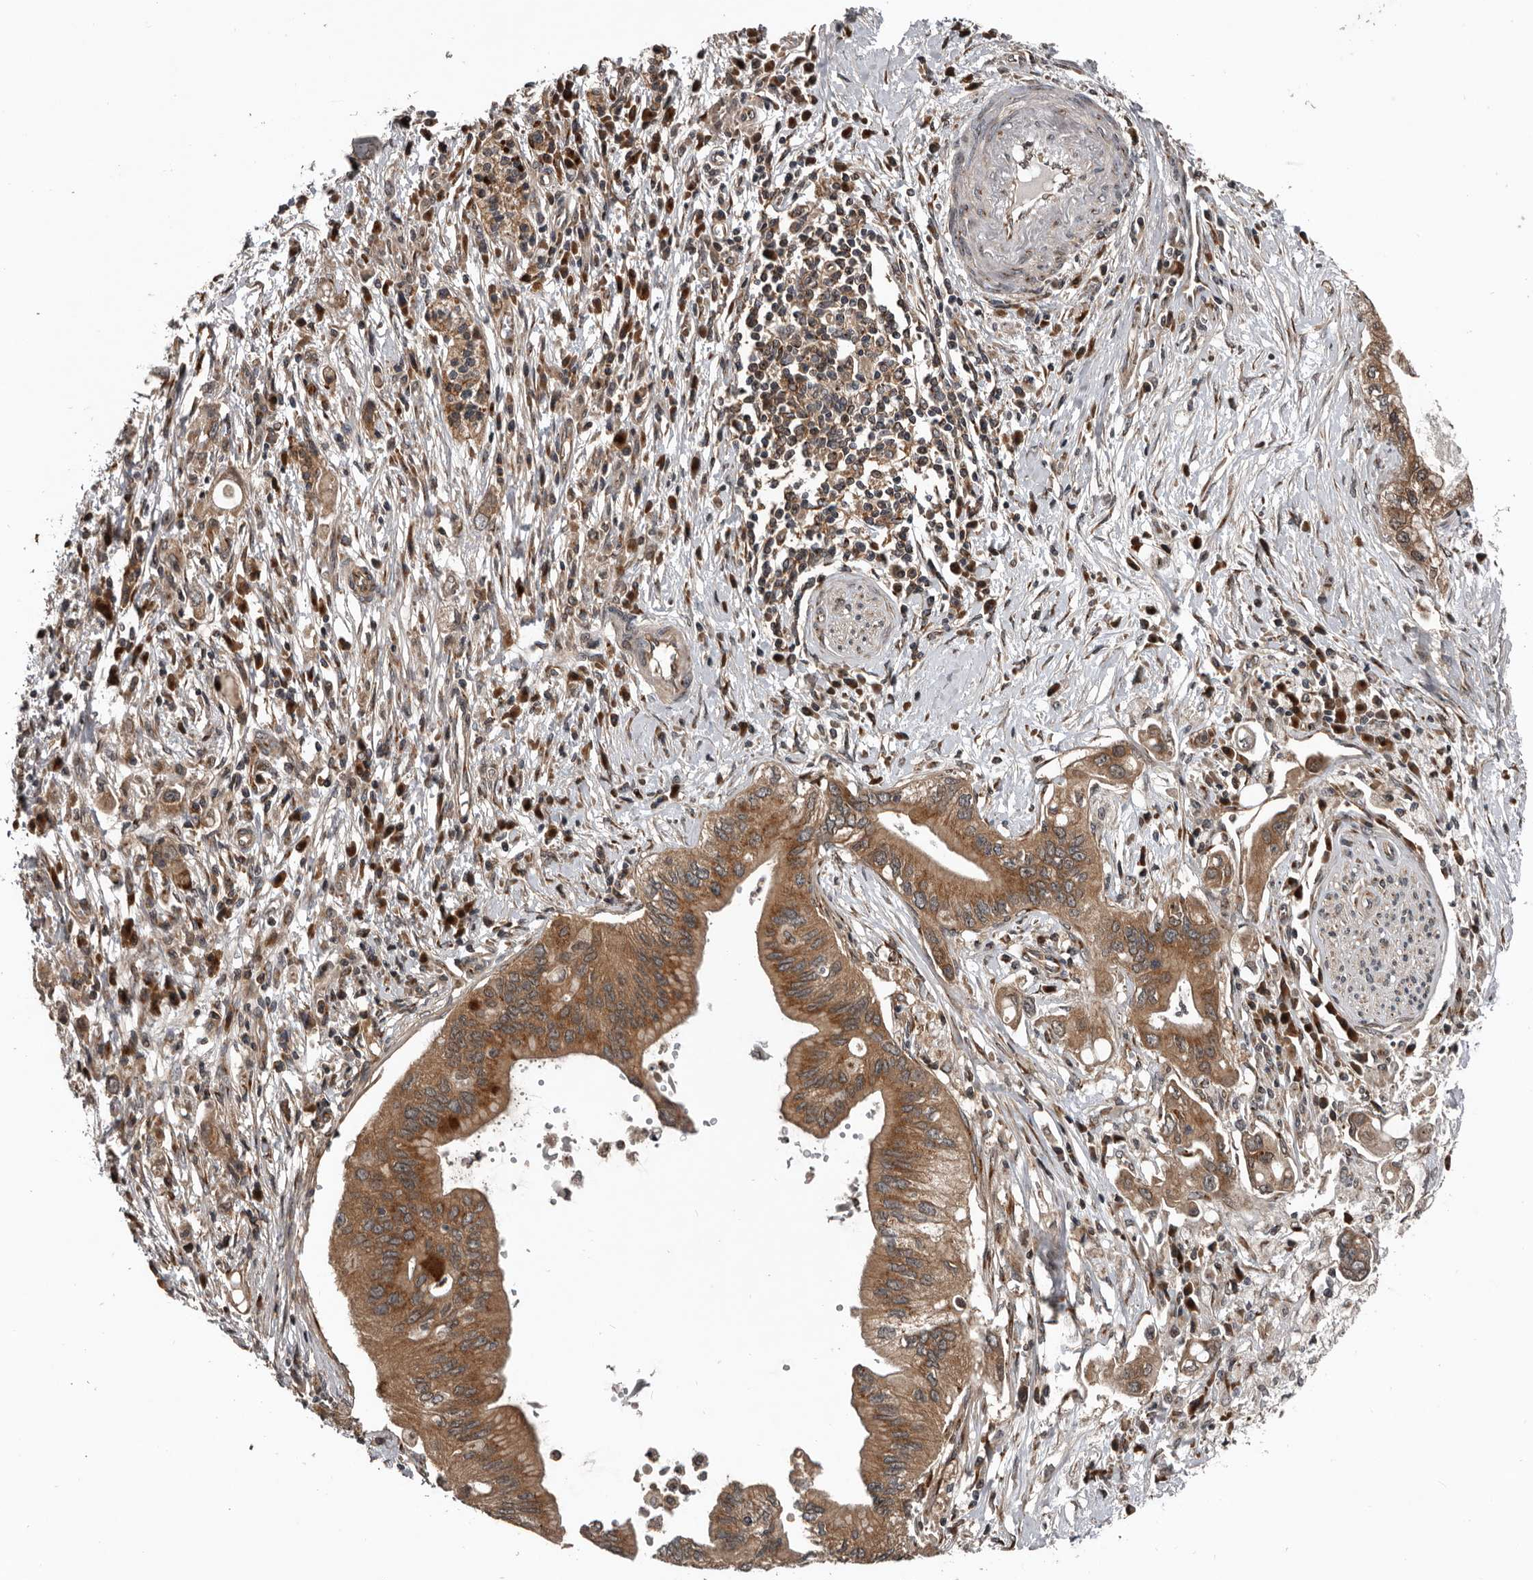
{"staining": {"intensity": "moderate", "quantity": ">75%", "location": "cytoplasmic/membranous"}, "tissue": "pancreatic cancer", "cell_type": "Tumor cells", "image_type": "cancer", "snomed": [{"axis": "morphology", "description": "Adenocarcinoma, NOS"}, {"axis": "topography", "description": "Pancreas"}], "caption": "Approximately >75% of tumor cells in adenocarcinoma (pancreatic) exhibit moderate cytoplasmic/membranous protein positivity as visualized by brown immunohistochemical staining.", "gene": "CCDC190", "patient": {"sex": "female", "age": 73}}